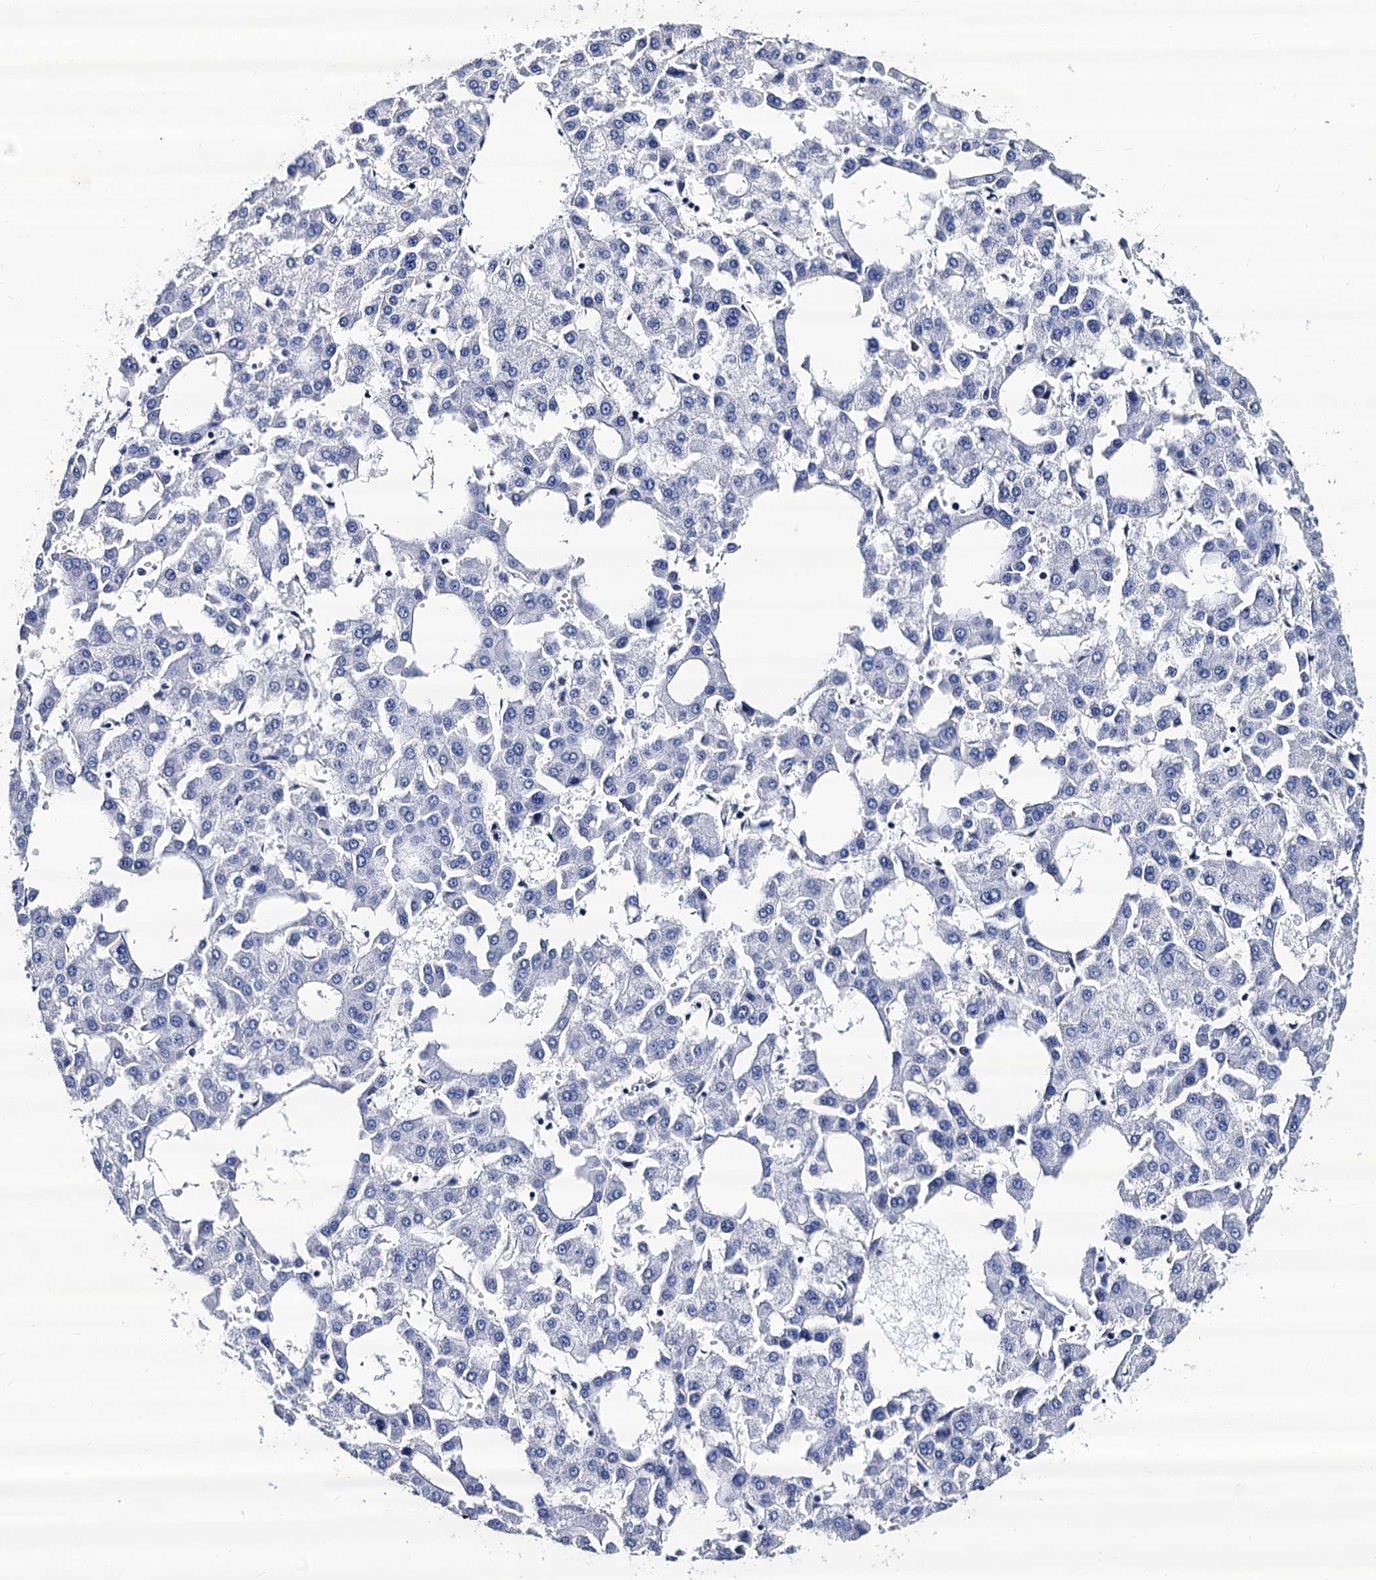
{"staining": {"intensity": "negative", "quantity": "none", "location": "none"}, "tissue": "liver cancer", "cell_type": "Tumor cells", "image_type": "cancer", "snomed": [{"axis": "morphology", "description": "Carcinoma, Hepatocellular, NOS"}, {"axis": "topography", "description": "Liver"}], "caption": "This is an IHC photomicrograph of human liver hepatocellular carcinoma. There is no staining in tumor cells.", "gene": "LRRC30", "patient": {"sex": "male", "age": 47}}